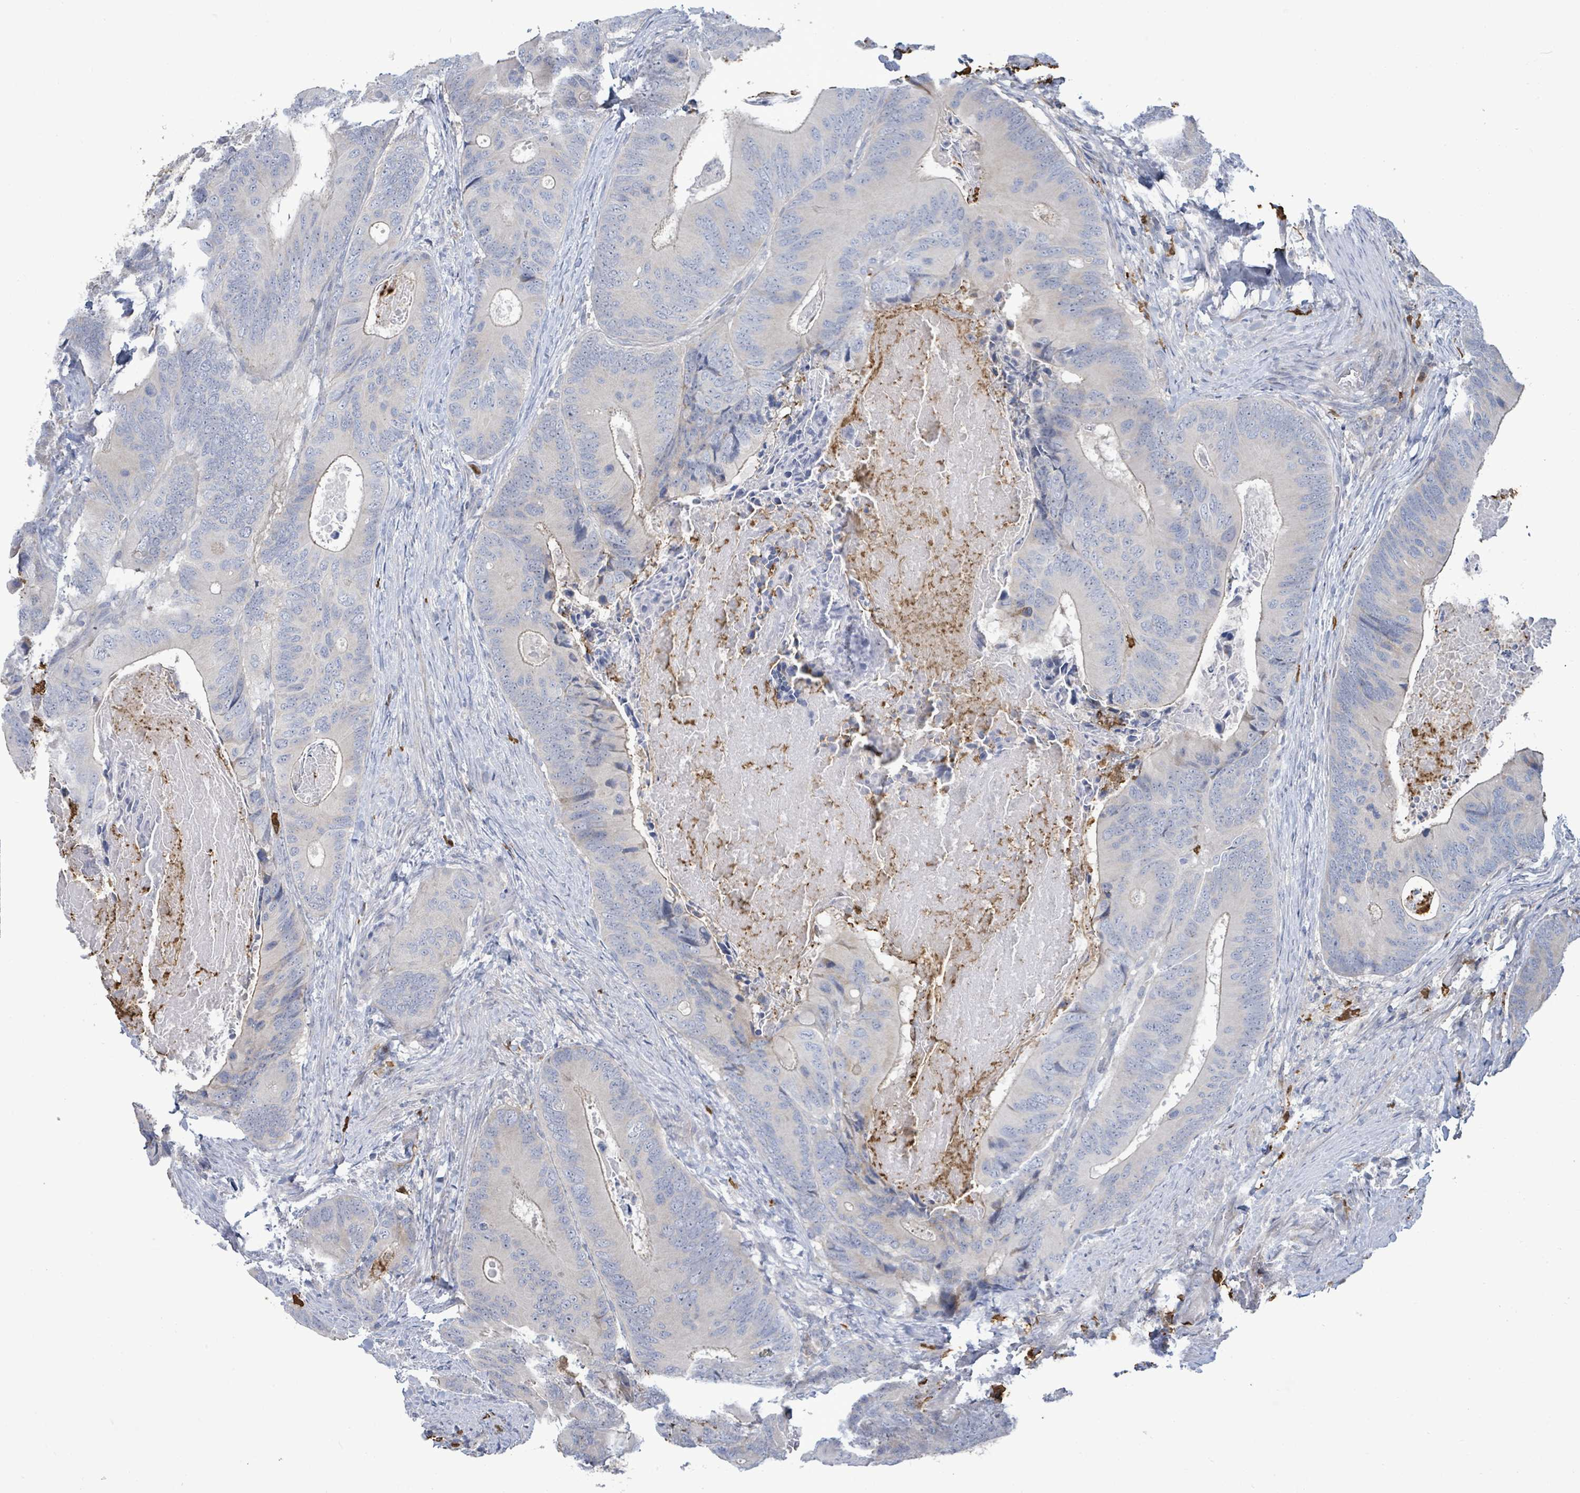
{"staining": {"intensity": "negative", "quantity": "none", "location": "none"}, "tissue": "colorectal cancer", "cell_type": "Tumor cells", "image_type": "cancer", "snomed": [{"axis": "morphology", "description": "Adenocarcinoma, NOS"}, {"axis": "topography", "description": "Colon"}], "caption": "IHC micrograph of human colorectal cancer stained for a protein (brown), which demonstrates no expression in tumor cells.", "gene": "FAM210A", "patient": {"sex": "male", "age": 84}}